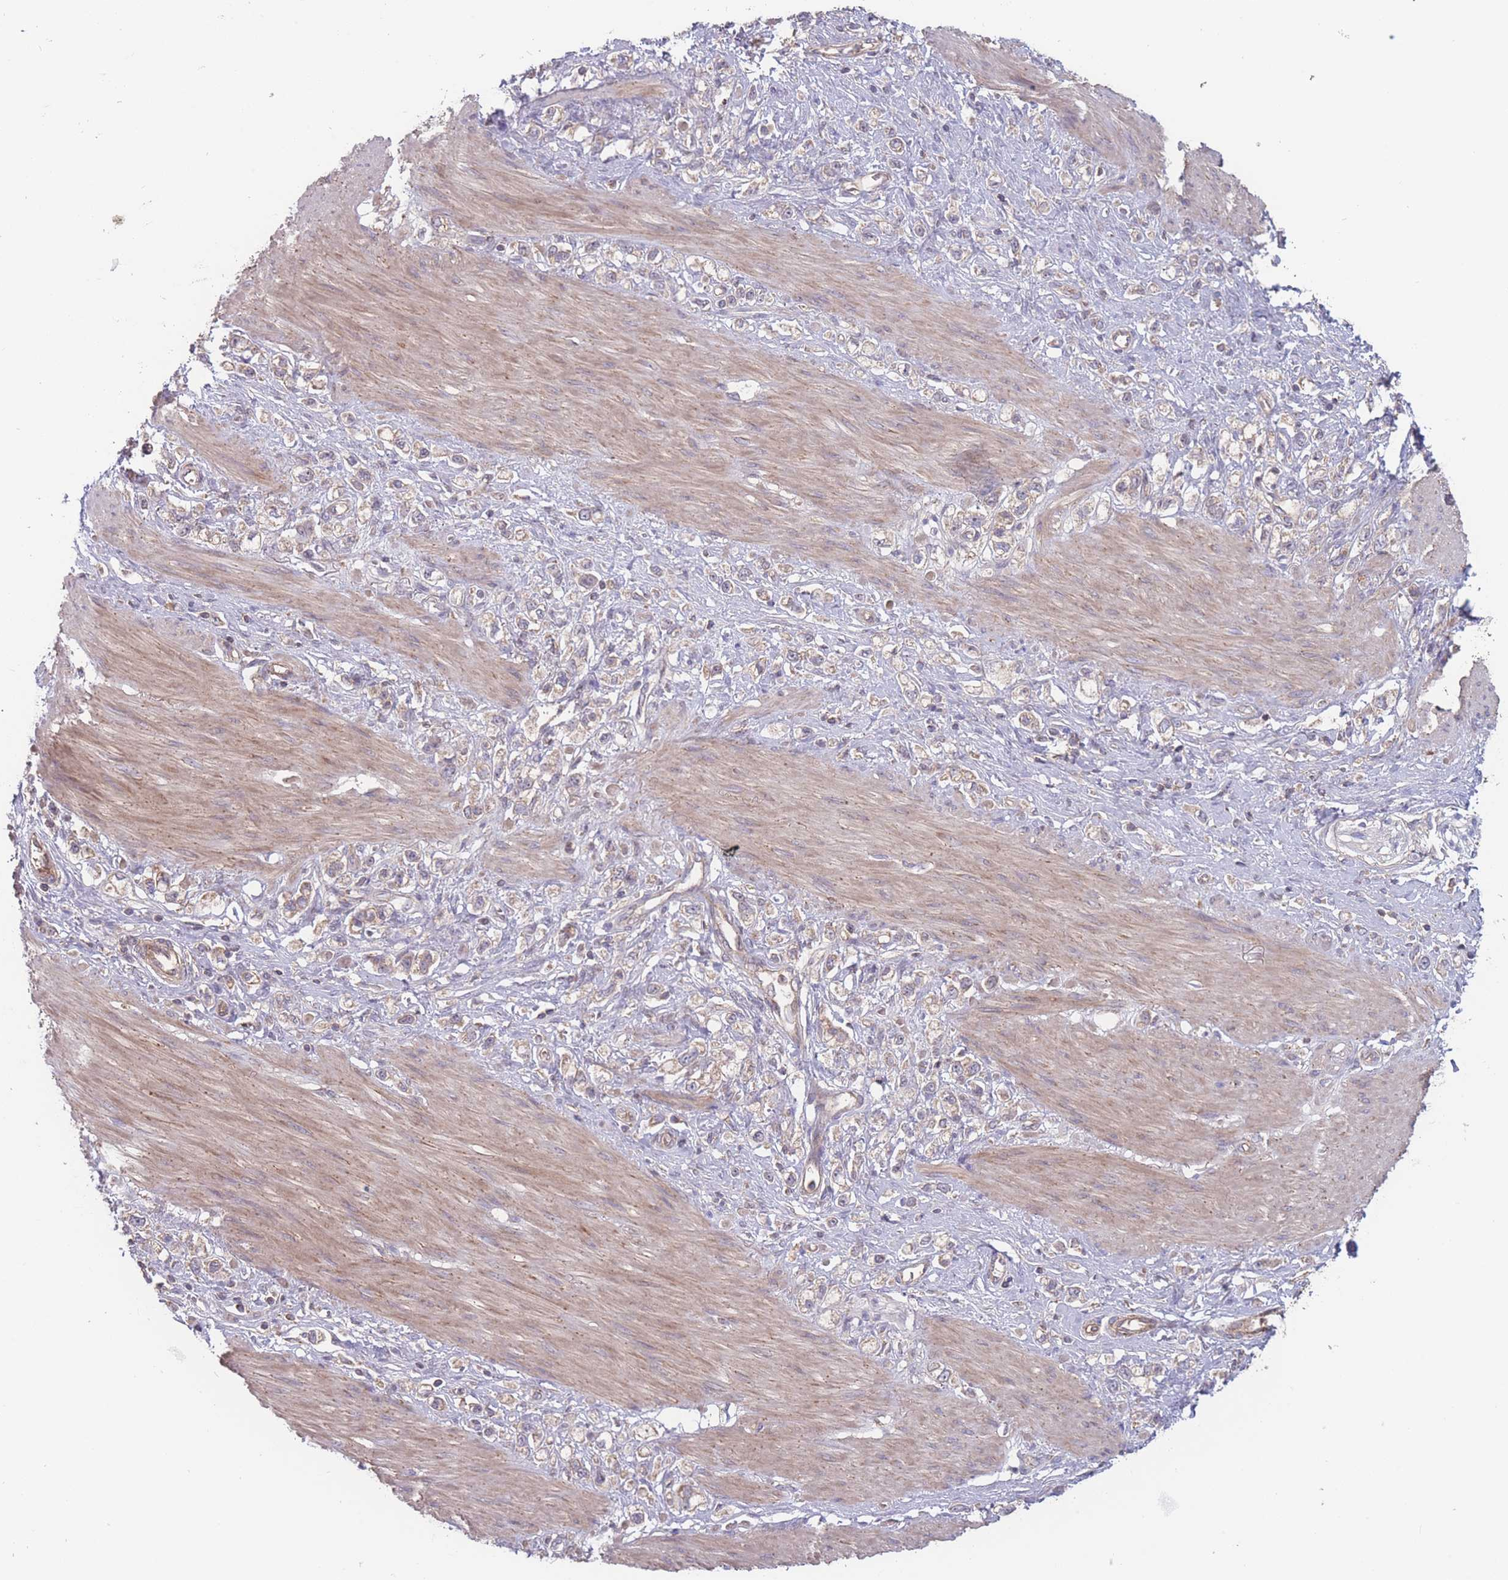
{"staining": {"intensity": "weak", "quantity": "25%-75%", "location": "cytoplasmic/membranous"}, "tissue": "stomach cancer", "cell_type": "Tumor cells", "image_type": "cancer", "snomed": [{"axis": "morphology", "description": "Adenocarcinoma, NOS"}, {"axis": "topography", "description": "Stomach"}], "caption": "Adenocarcinoma (stomach) stained with a protein marker shows weak staining in tumor cells.", "gene": "ATP5MG", "patient": {"sex": "female", "age": 65}}